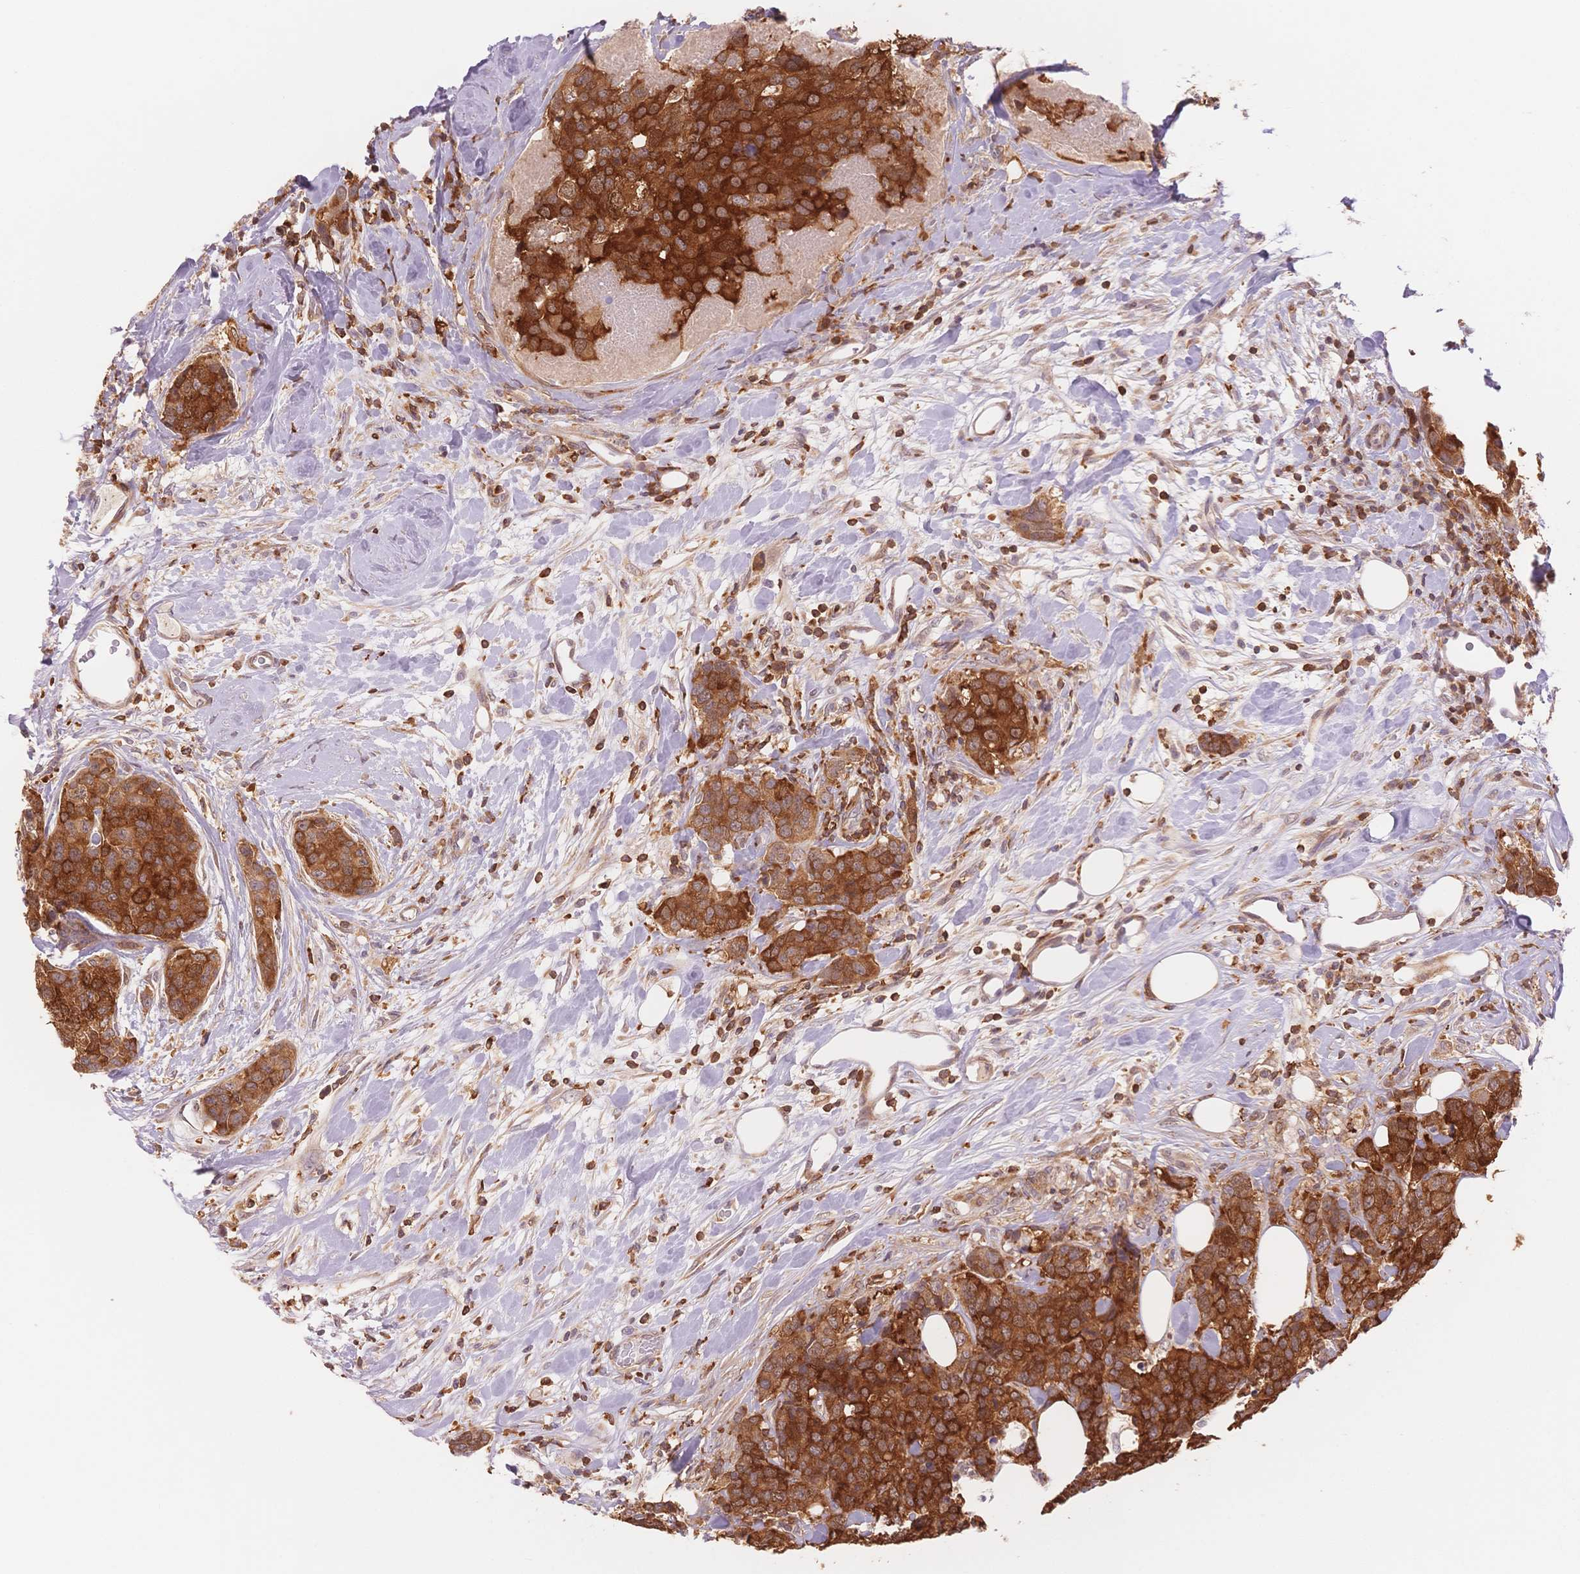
{"staining": {"intensity": "strong", "quantity": ">75%", "location": "cytoplasmic/membranous"}, "tissue": "breast cancer", "cell_type": "Tumor cells", "image_type": "cancer", "snomed": [{"axis": "morphology", "description": "Lobular carcinoma"}, {"axis": "topography", "description": "Breast"}], "caption": "Strong cytoplasmic/membranous protein positivity is identified in about >75% of tumor cells in breast cancer (lobular carcinoma).", "gene": "STK39", "patient": {"sex": "female", "age": 59}}